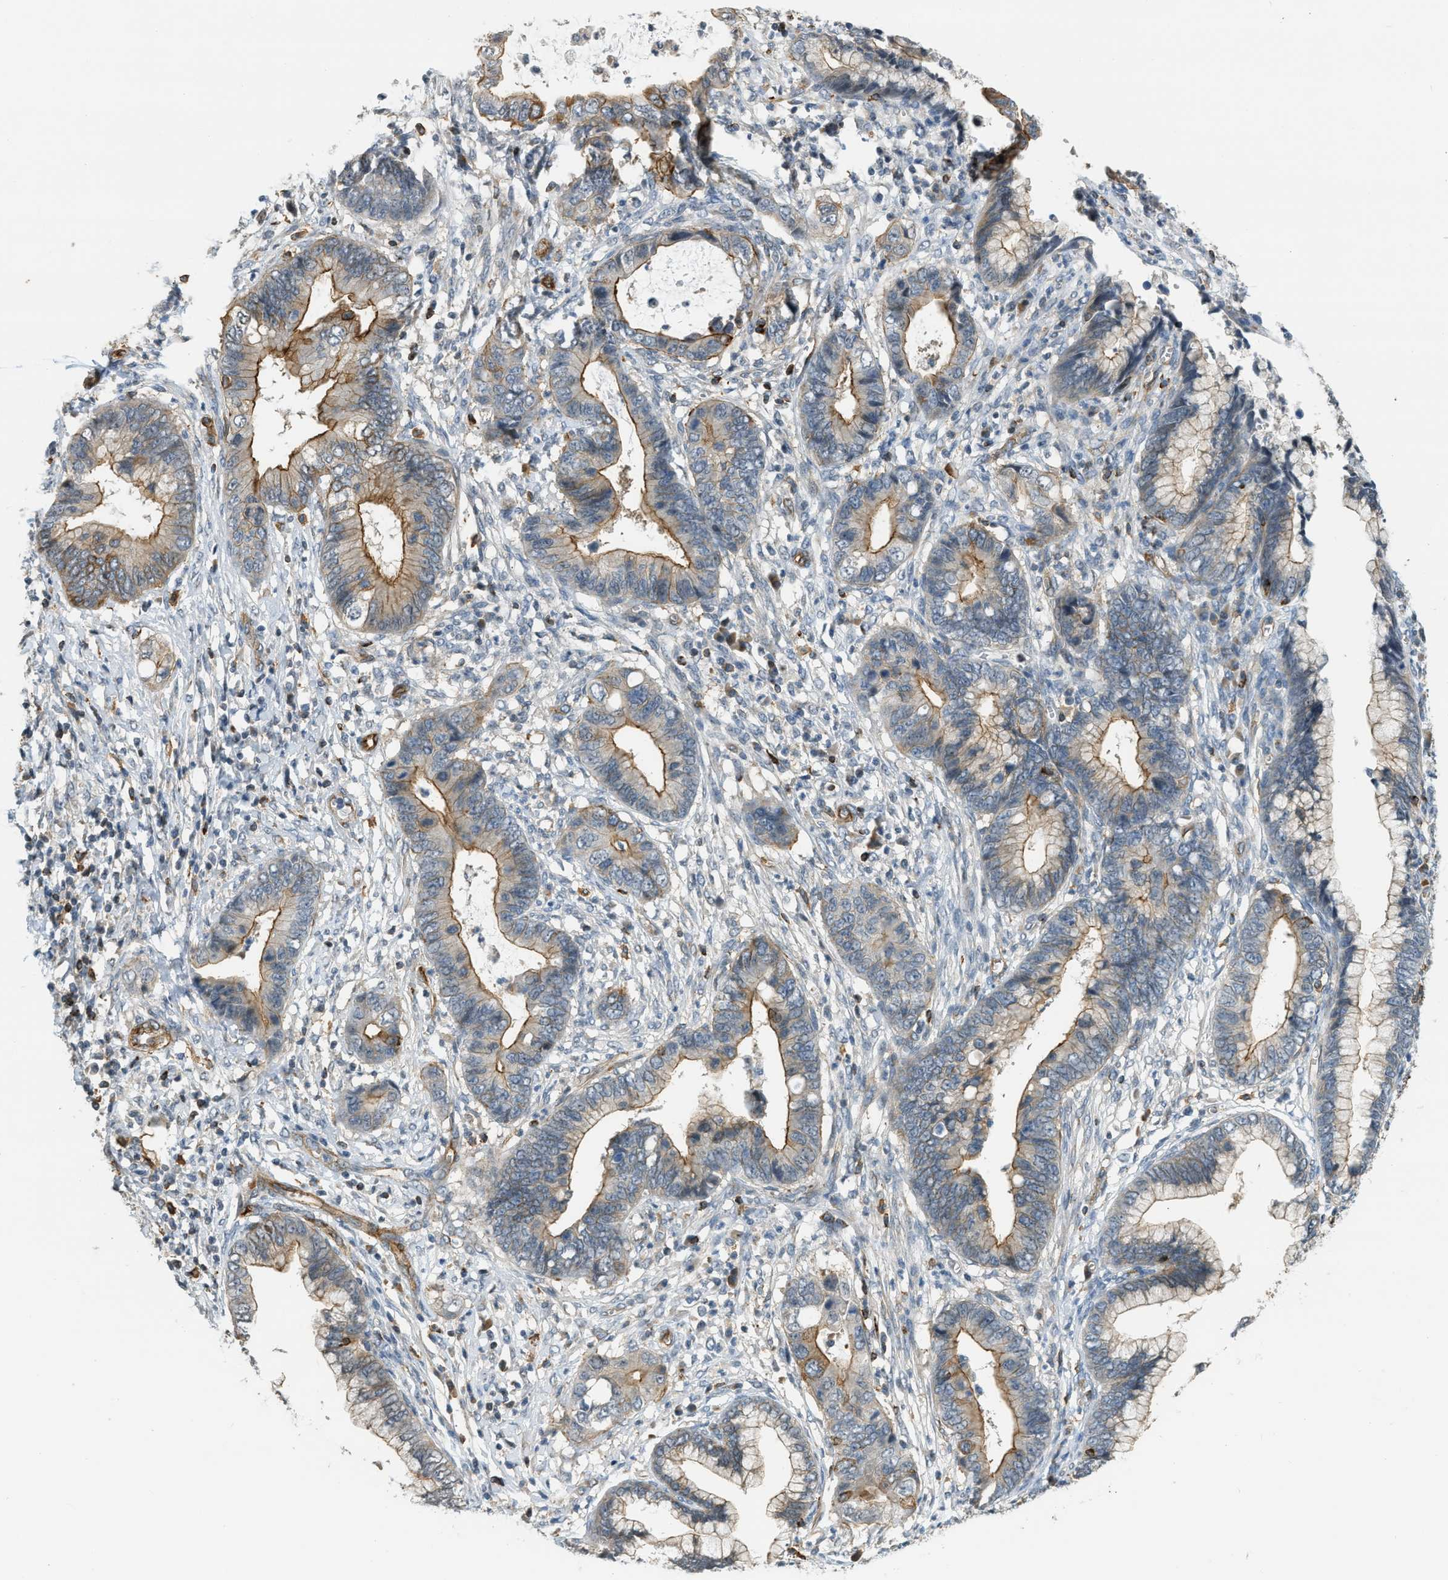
{"staining": {"intensity": "moderate", "quantity": ">75%", "location": "cytoplasmic/membranous"}, "tissue": "cervical cancer", "cell_type": "Tumor cells", "image_type": "cancer", "snomed": [{"axis": "morphology", "description": "Adenocarcinoma, NOS"}, {"axis": "topography", "description": "Cervix"}], "caption": "About >75% of tumor cells in adenocarcinoma (cervical) demonstrate moderate cytoplasmic/membranous protein positivity as visualized by brown immunohistochemical staining.", "gene": "KIAA1671", "patient": {"sex": "female", "age": 44}}